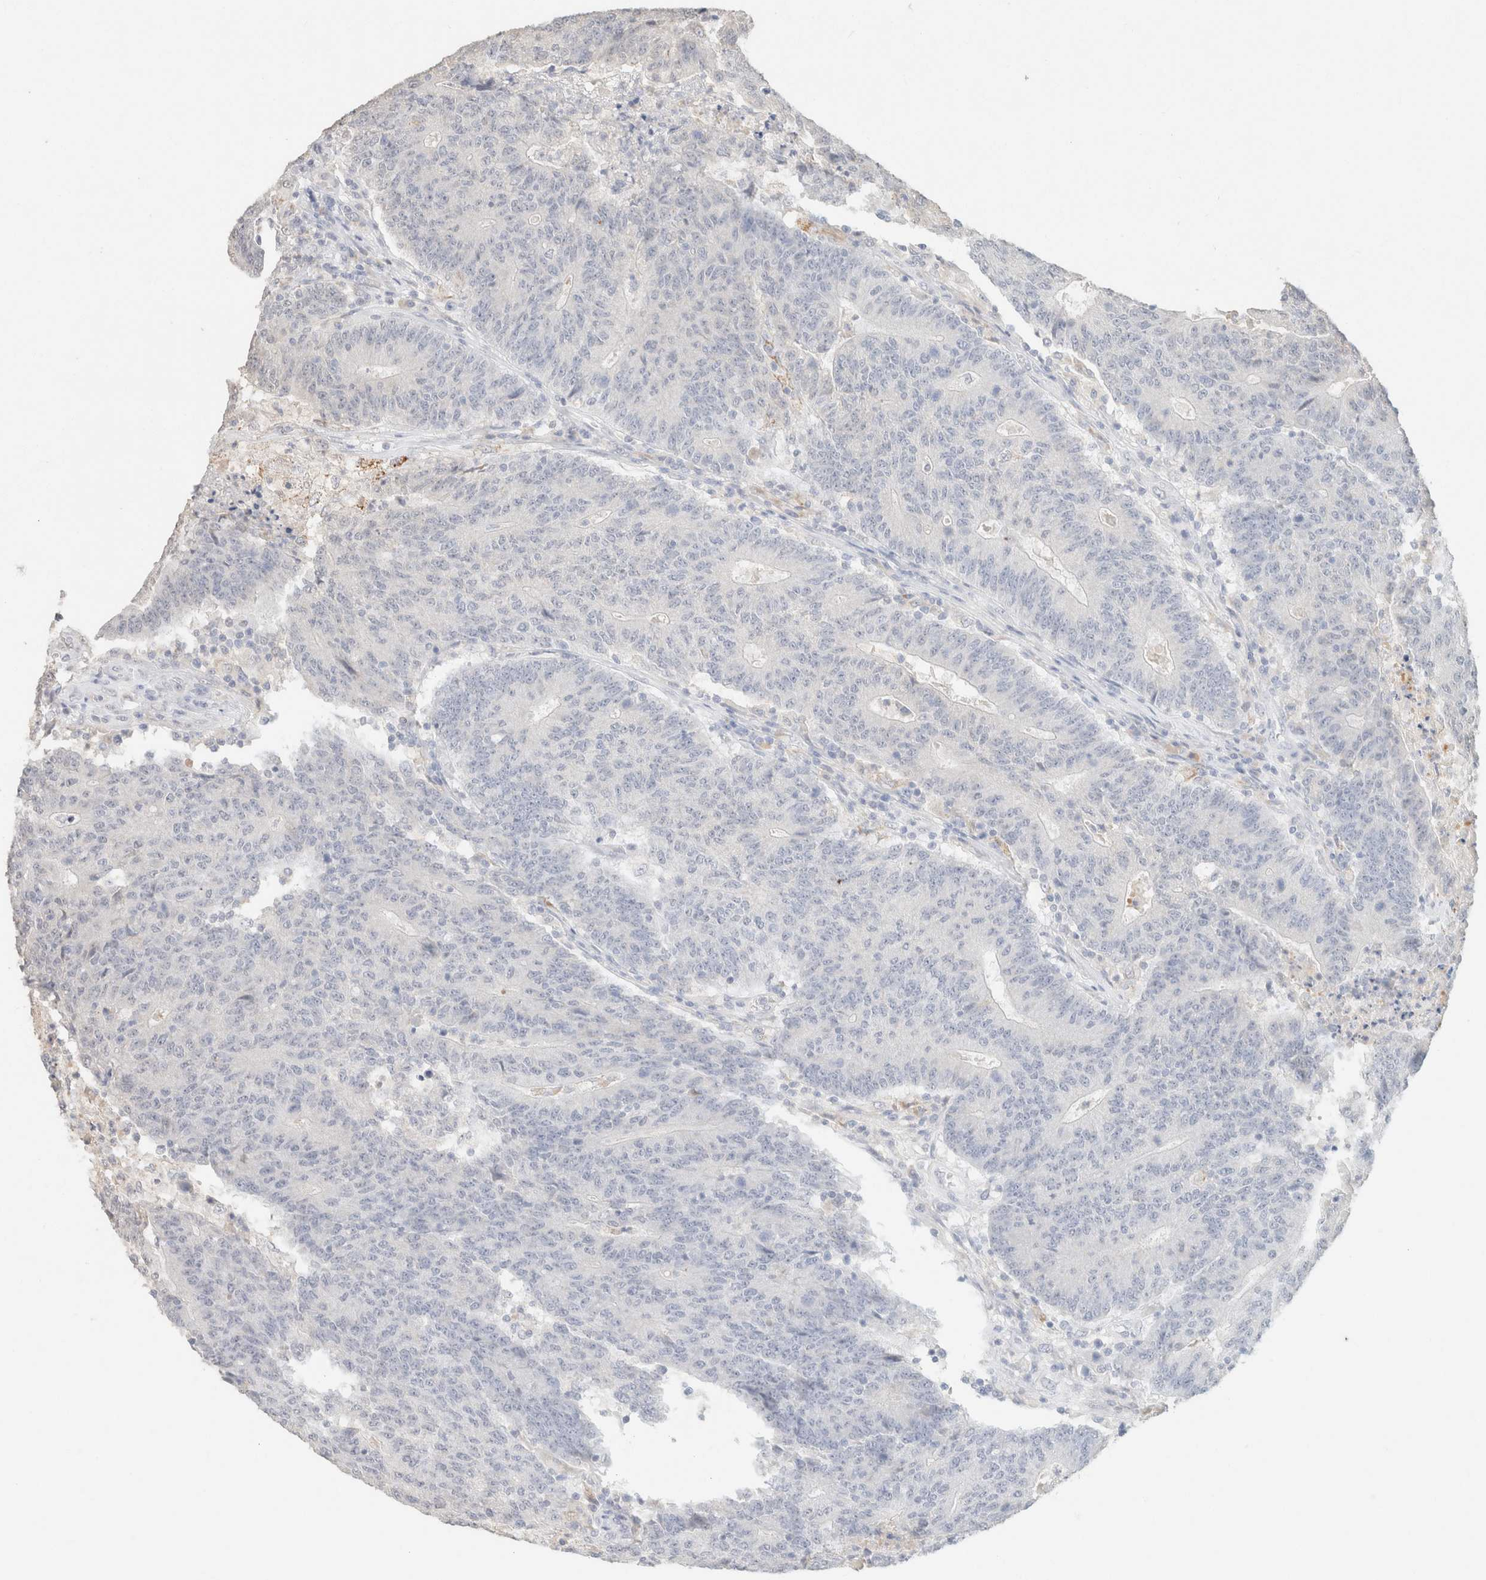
{"staining": {"intensity": "negative", "quantity": "none", "location": "none"}, "tissue": "colorectal cancer", "cell_type": "Tumor cells", "image_type": "cancer", "snomed": [{"axis": "morphology", "description": "Normal tissue, NOS"}, {"axis": "morphology", "description": "Adenocarcinoma, NOS"}, {"axis": "topography", "description": "Colon"}], "caption": "This is an IHC image of human adenocarcinoma (colorectal). There is no positivity in tumor cells.", "gene": "CPA1", "patient": {"sex": "female", "age": 75}}